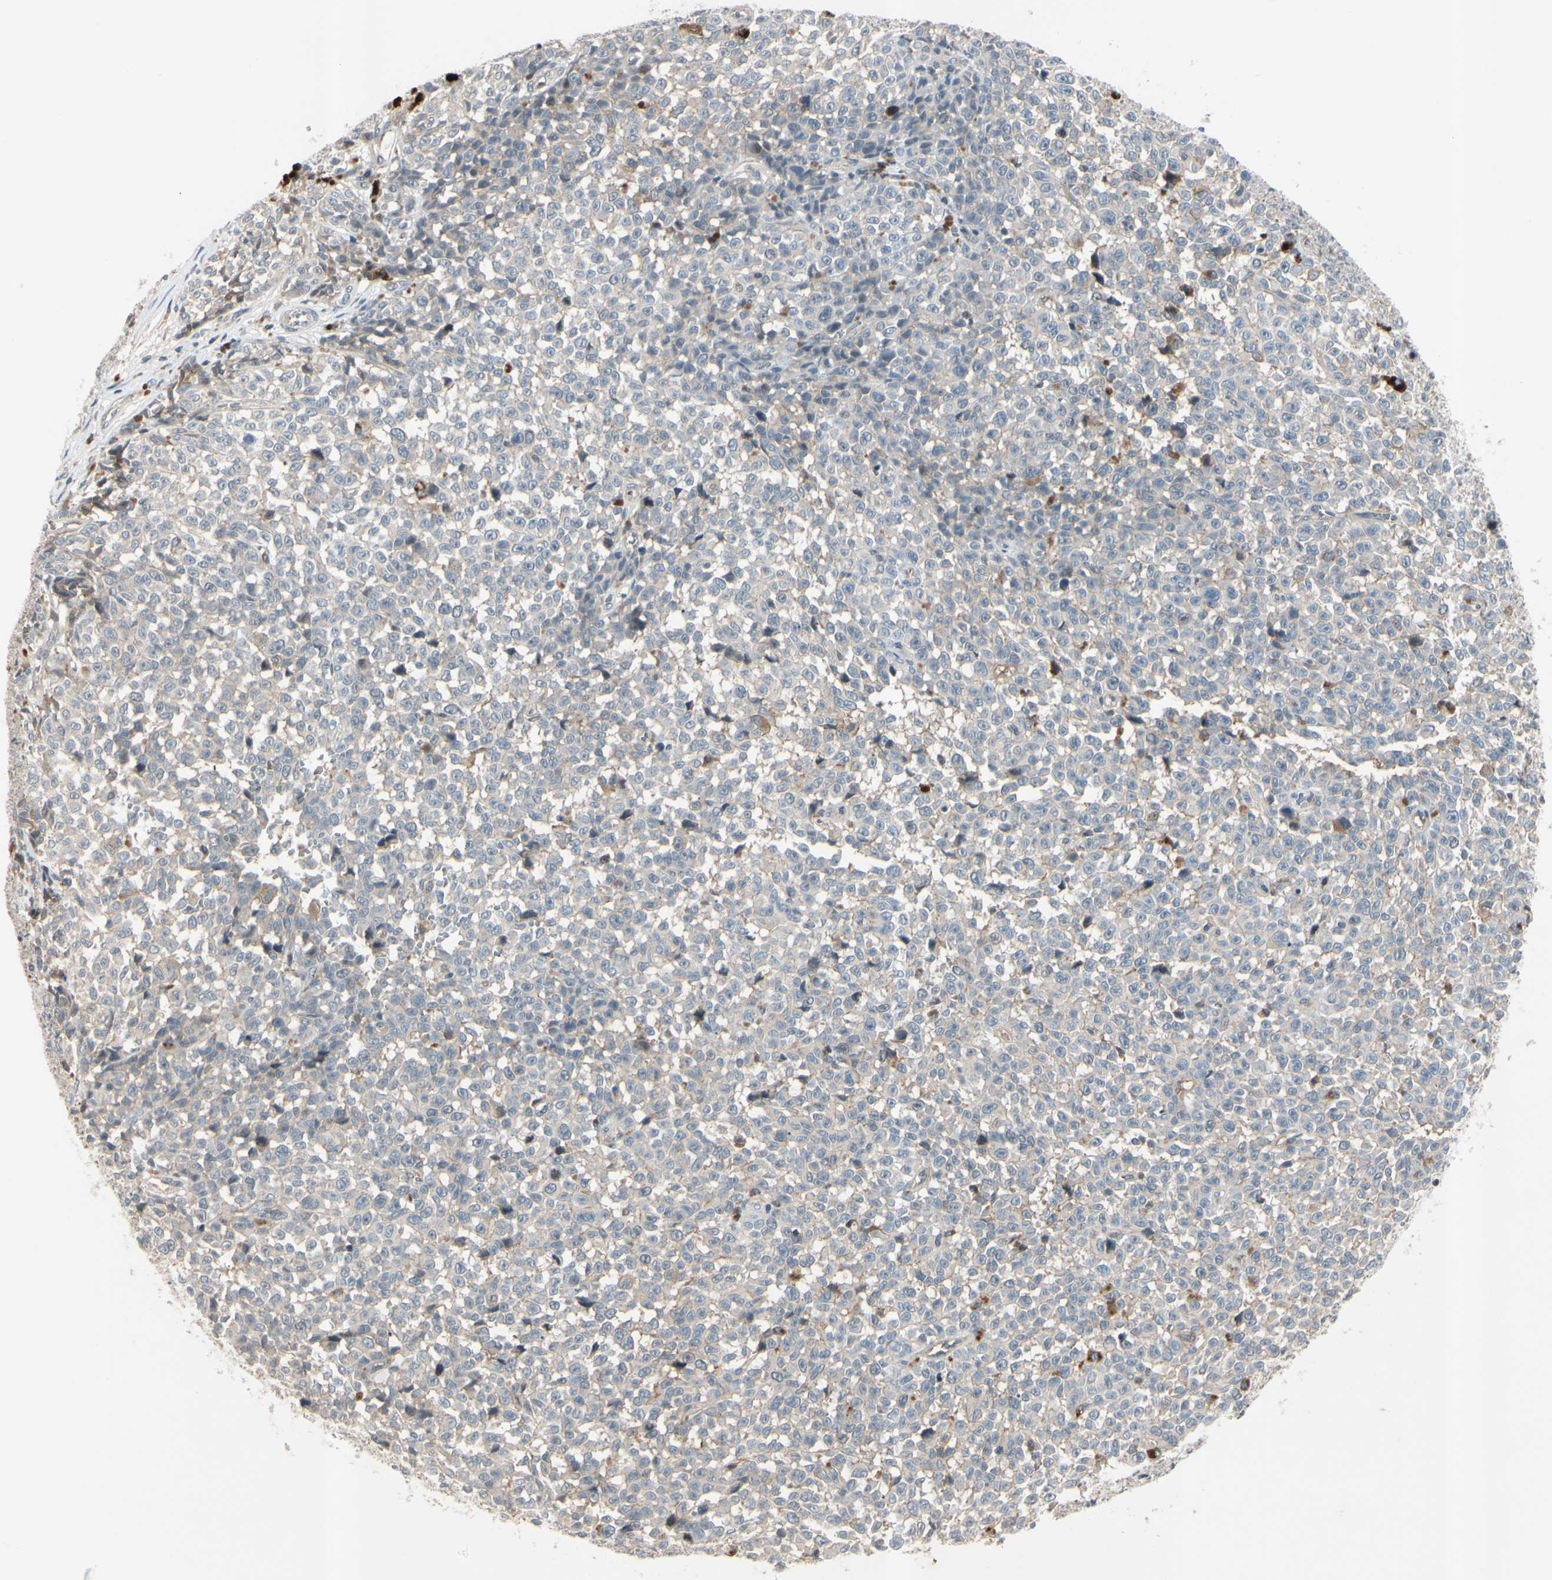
{"staining": {"intensity": "weak", "quantity": "25%-75%", "location": "cytoplasmic/membranous"}, "tissue": "melanoma", "cell_type": "Tumor cells", "image_type": "cancer", "snomed": [{"axis": "morphology", "description": "Malignant melanoma, NOS"}, {"axis": "topography", "description": "Skin"}], "caption": "Protein analysis of malignant melanoma tissue displays weak cytoplasmic/membranous staining in approximately 25%-75% of tumor cells.", "gene": "ICAM5", "patient": {"sex": "female", "age": 82}}